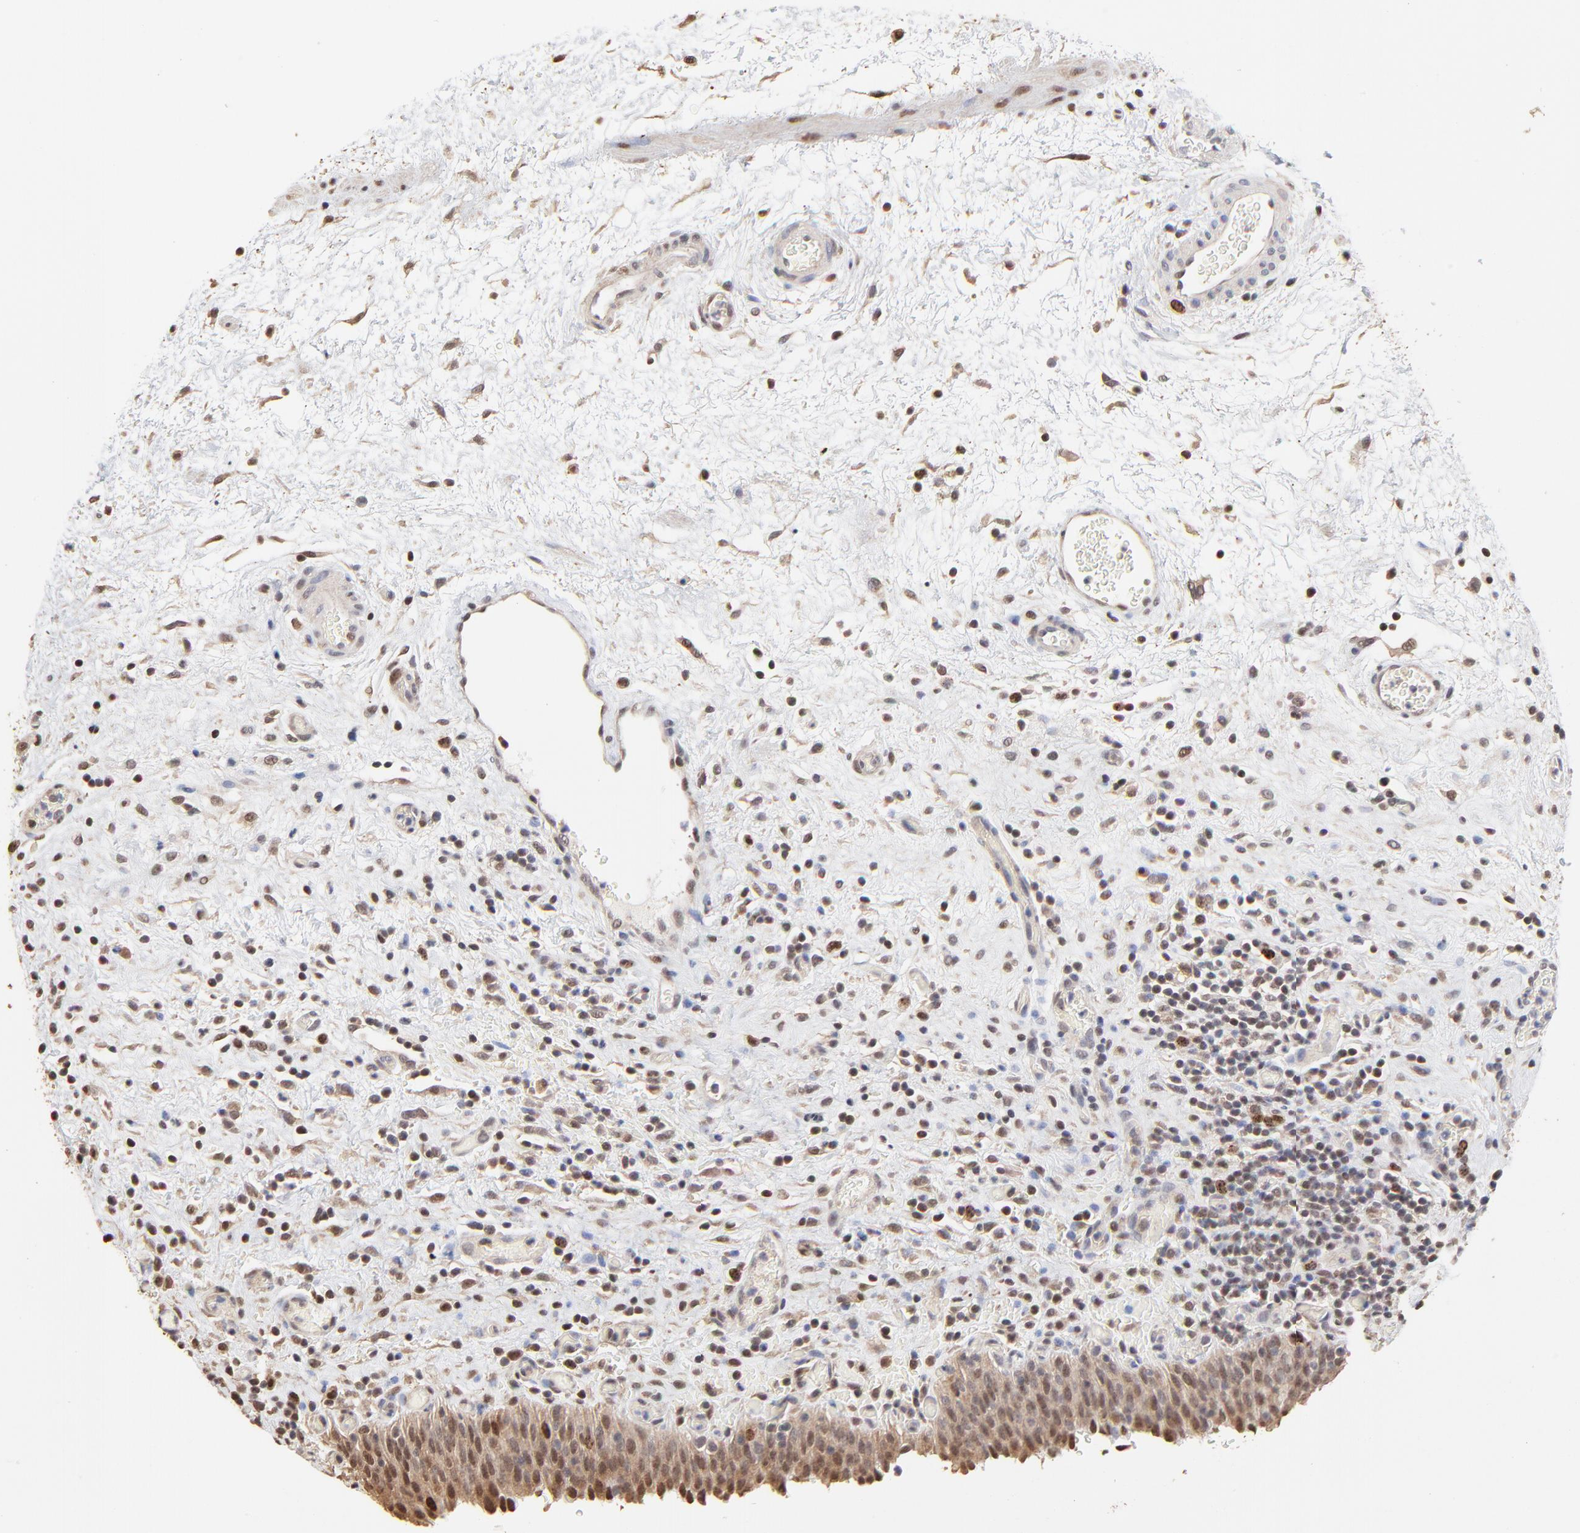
{"staining": {"intensity": "moderate", "quantity": "25%-75%", "location": "nuclear"}, "tissue": "urinary bladder", "cell_type": "Urothelial cells", "image_type": "normal", "snomed": [{"axis": "morphology", "description": "Normal tissue, NOS"}, {"axis": "topography", "description": "Urinary bladder"}], "caption": "Brown immunohistochemical staining in normal human urinary bladder demonstrates moderate nuclear staining in about 25%-75% of urothelial cells.", "gene": "BIRC5", "patient": {"sex": "male", "age": 51}}